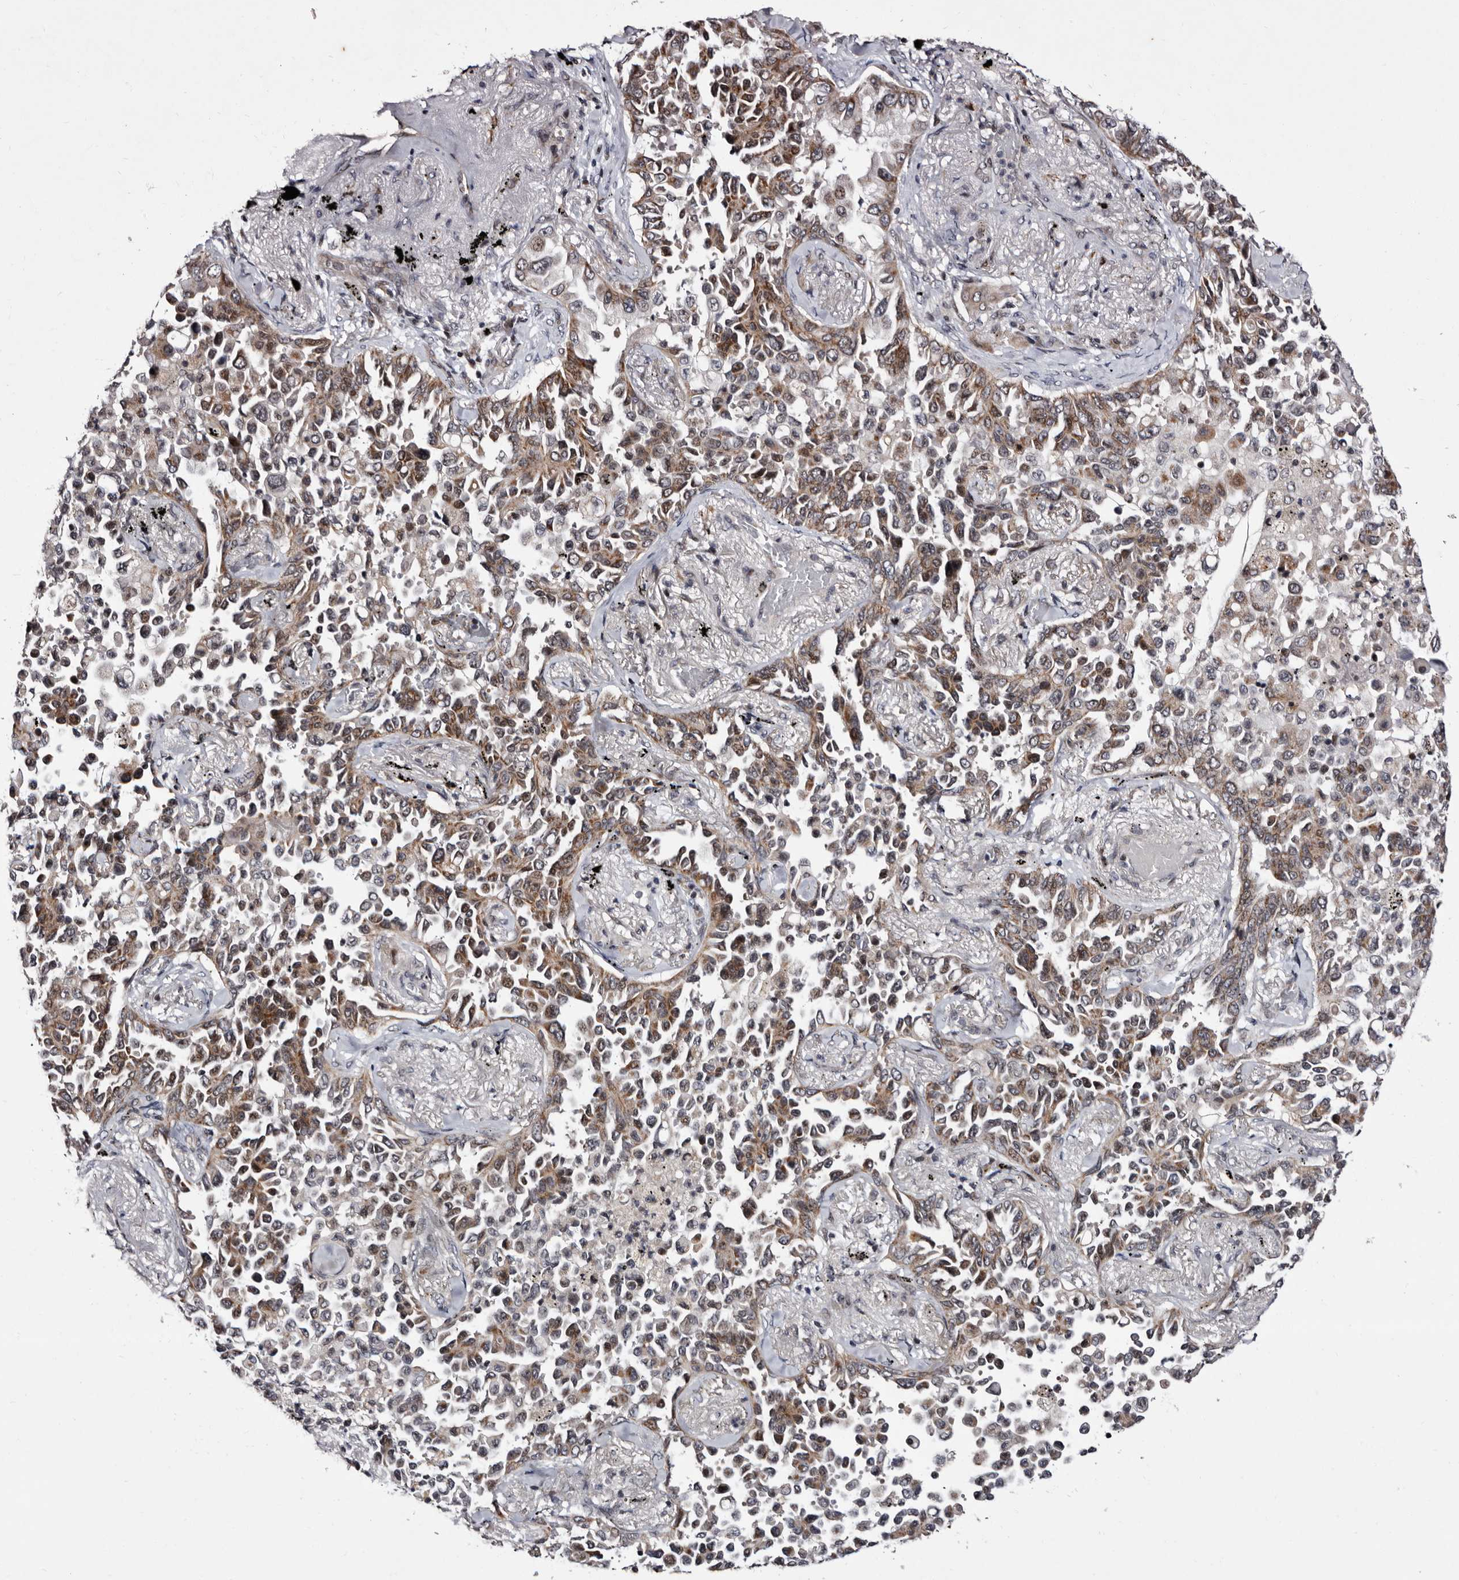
{"staining": {"intensity": "moderate", "quantity": ">75%", "location": "cytoplasmic/membranous"}, "tissue": "lung cancer", "cell_type": "Tumor cells", "image_type": "cancer", "snomed": [{"axis": "morphology", "description": "Adenocarcinoma, NOS"}, {"axis": "topography", "description": "Lung"}], "caption": "This photomicrograph reveals immunohistochemistry staining of human lung adenocarcinoma, with medium moderate cytoplasmic/membranous positivity in about >75% of tumor cells.", "gene": "TNKS", "patient": {"sex": "female", "age": 67}}